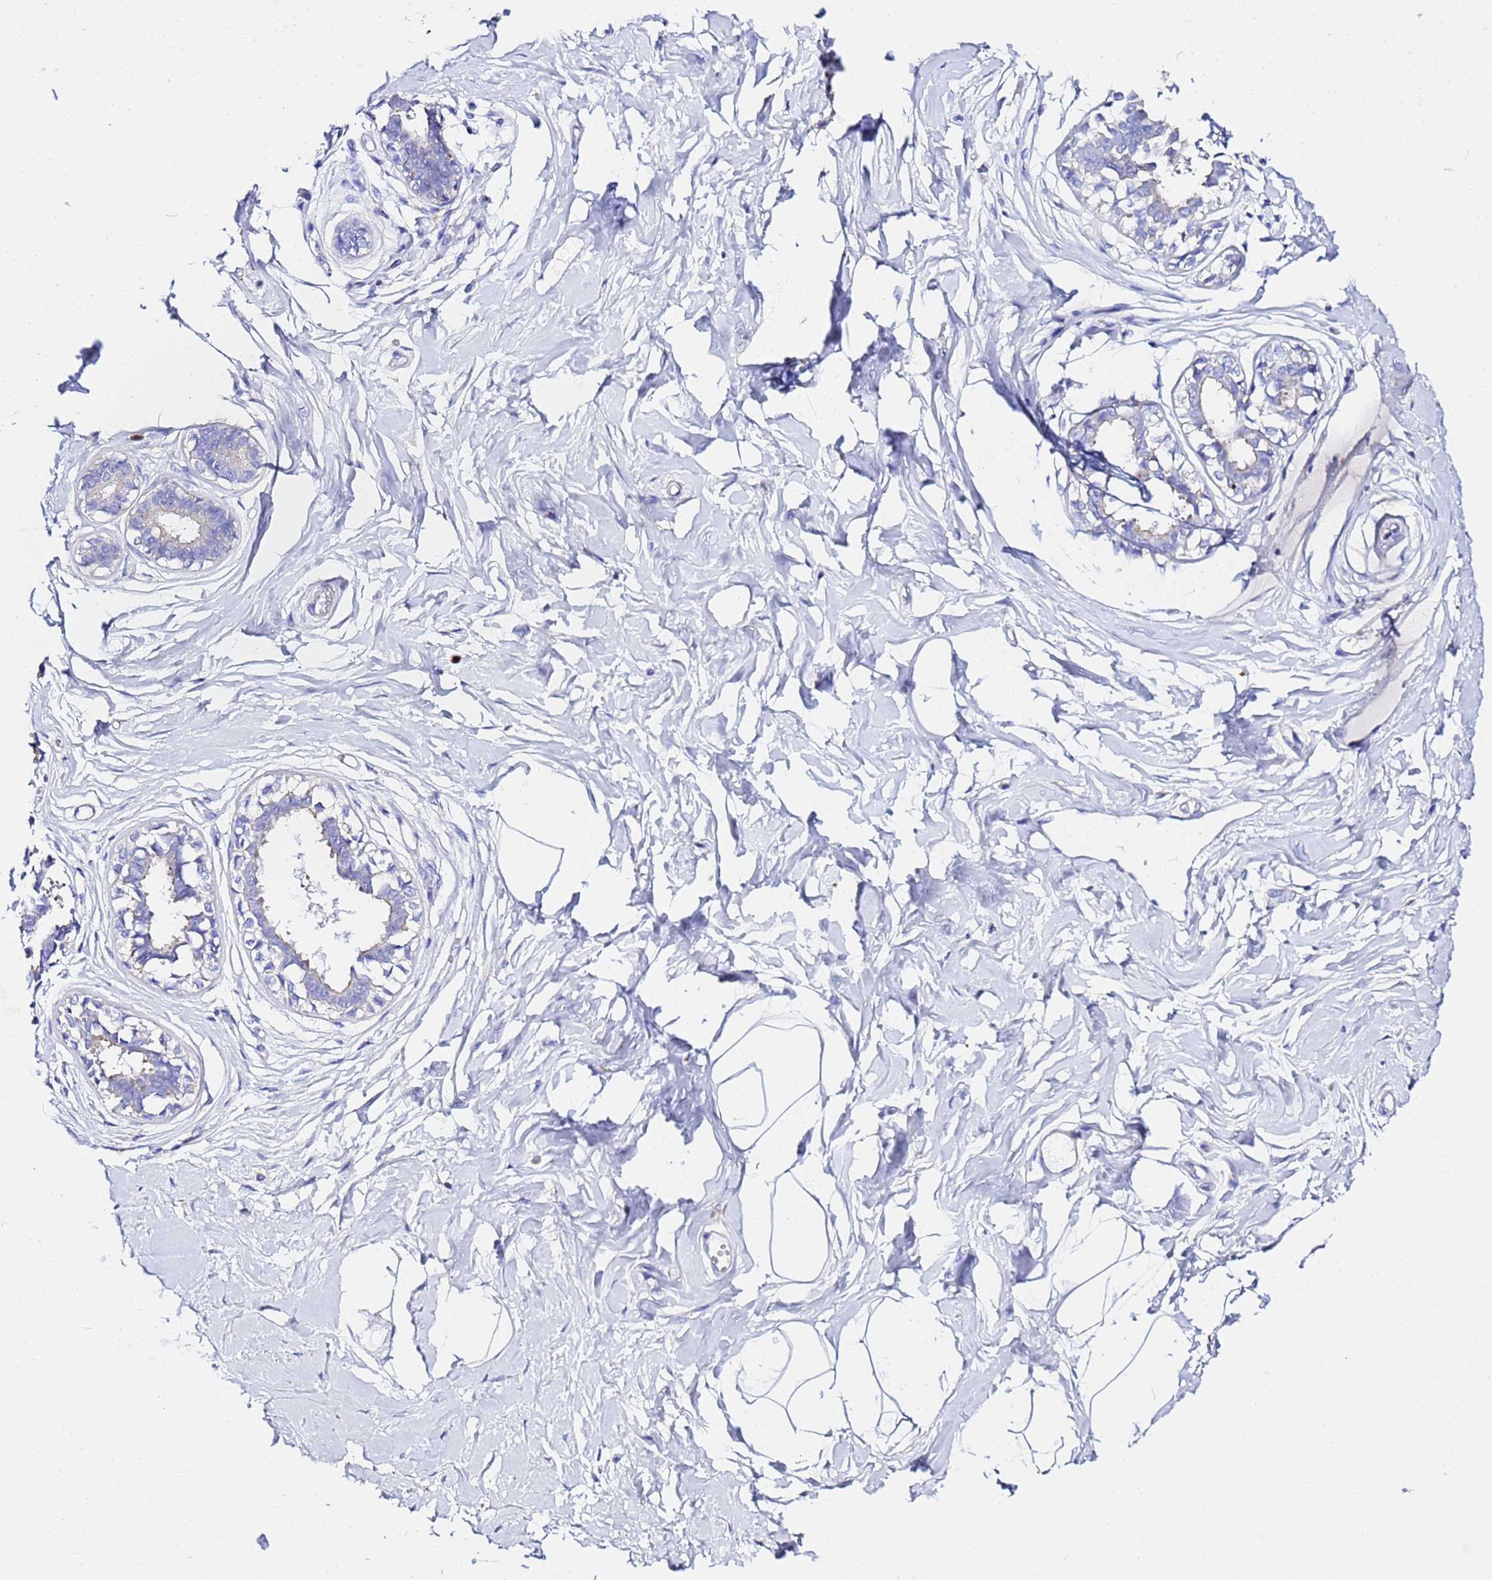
{"staining": {"intensity": "negative", "quantity": "none", "location": "none"}, "tissue": "breast", "cell_type": "Adipocytes", "image_type": "normal", "snomed": [{"axis": "morphology", "description": "Normal tissue, NOS"}, {"axis": "topography", "description": "Breast"}], "caption": "The micrograph exhibits no staining of adipocytes in unremarkable breast. The staining is performed using DAB brown chromogen with nuclei counter-stained in using hematoxylin.", "gene": "VTI1B", "patient": {"sex": "female", "age": 45}}